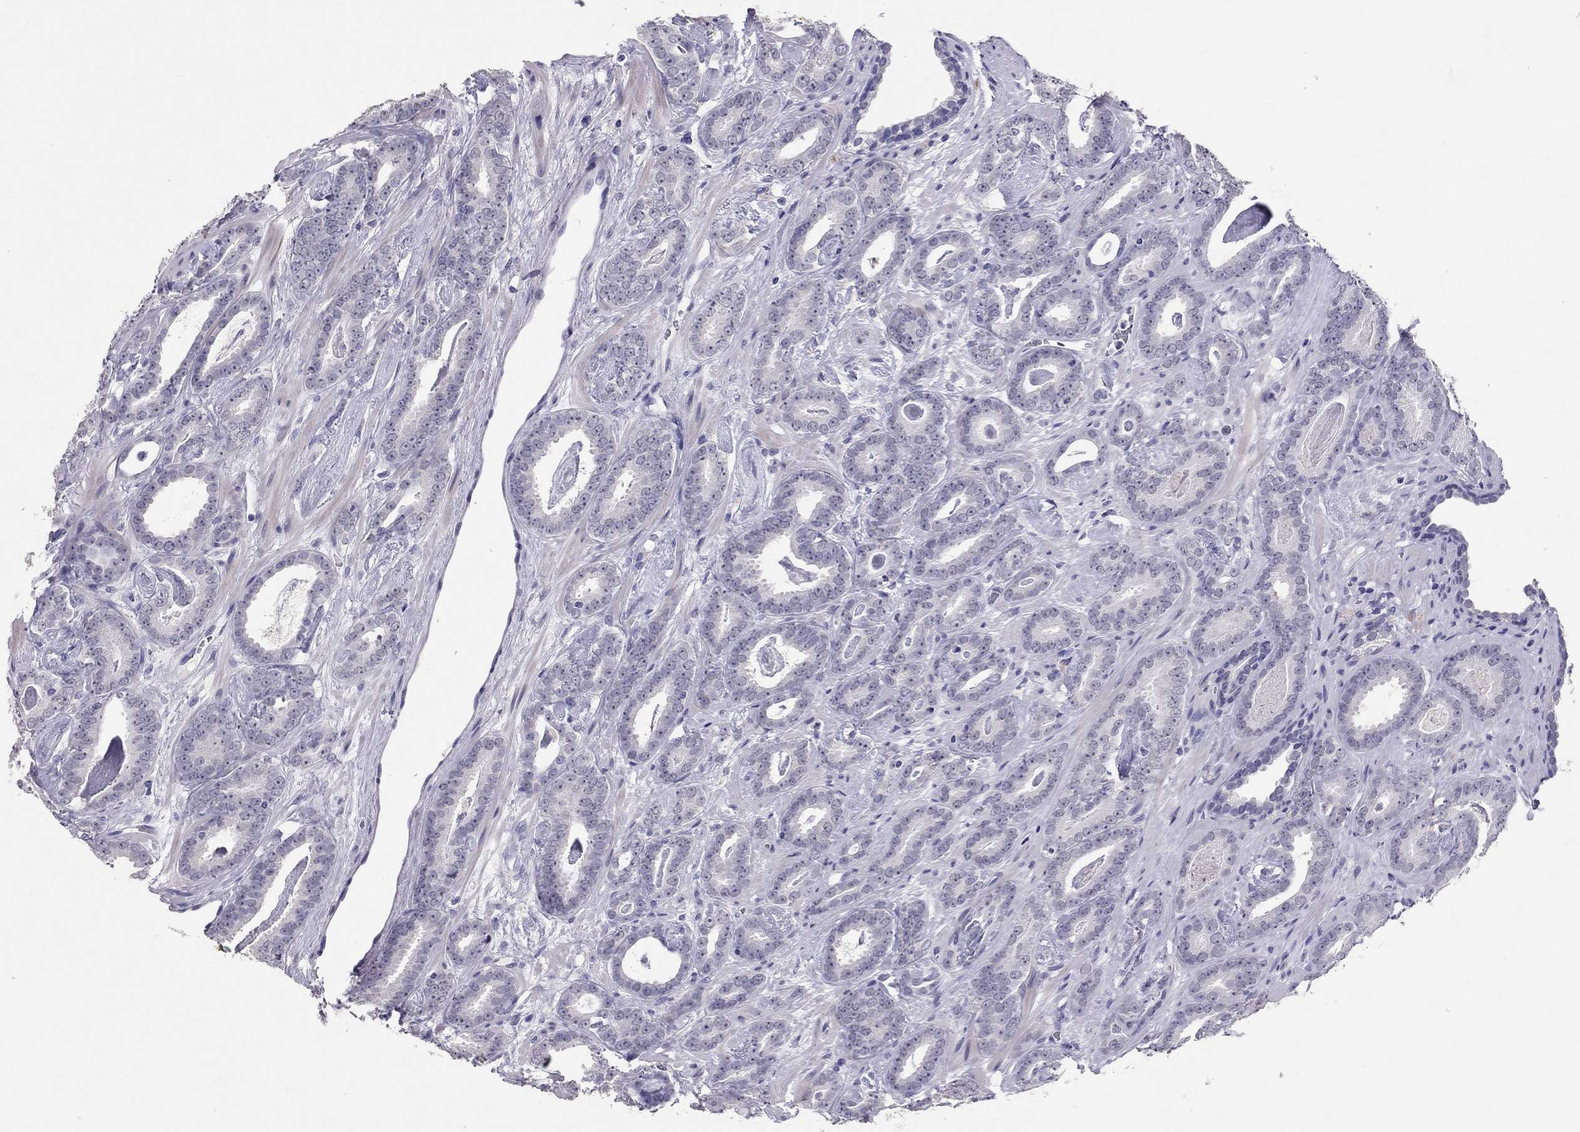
{"staining": {"intensity": "negative", "quantity": "none", "location": "none"}, "tissue": "prostate cancer", "cell_type": "Tumor cells", "image_type": "cancer", "snomed": [{"axis": "morphology", "description": "Adenocarcinoma, Medium grade"}, {"axis": "topography", "description": "Prostate and seminal vesicle, NOS"}, {"axis": "topography", "description": "Prostate"}], "caption": "This micrograph is of prostate medium-grade adenocarcinoma stained with immunohistochemistry (IHC) to label a protein in brown with the nuclei are counter-stained blue. There is no positivity in tumor cells. (DAB (3,3'-diaminobenzidine) IHC, high magnification).", "gene": "PSMB11", "patient": {"sex": "male", "age": 54}}